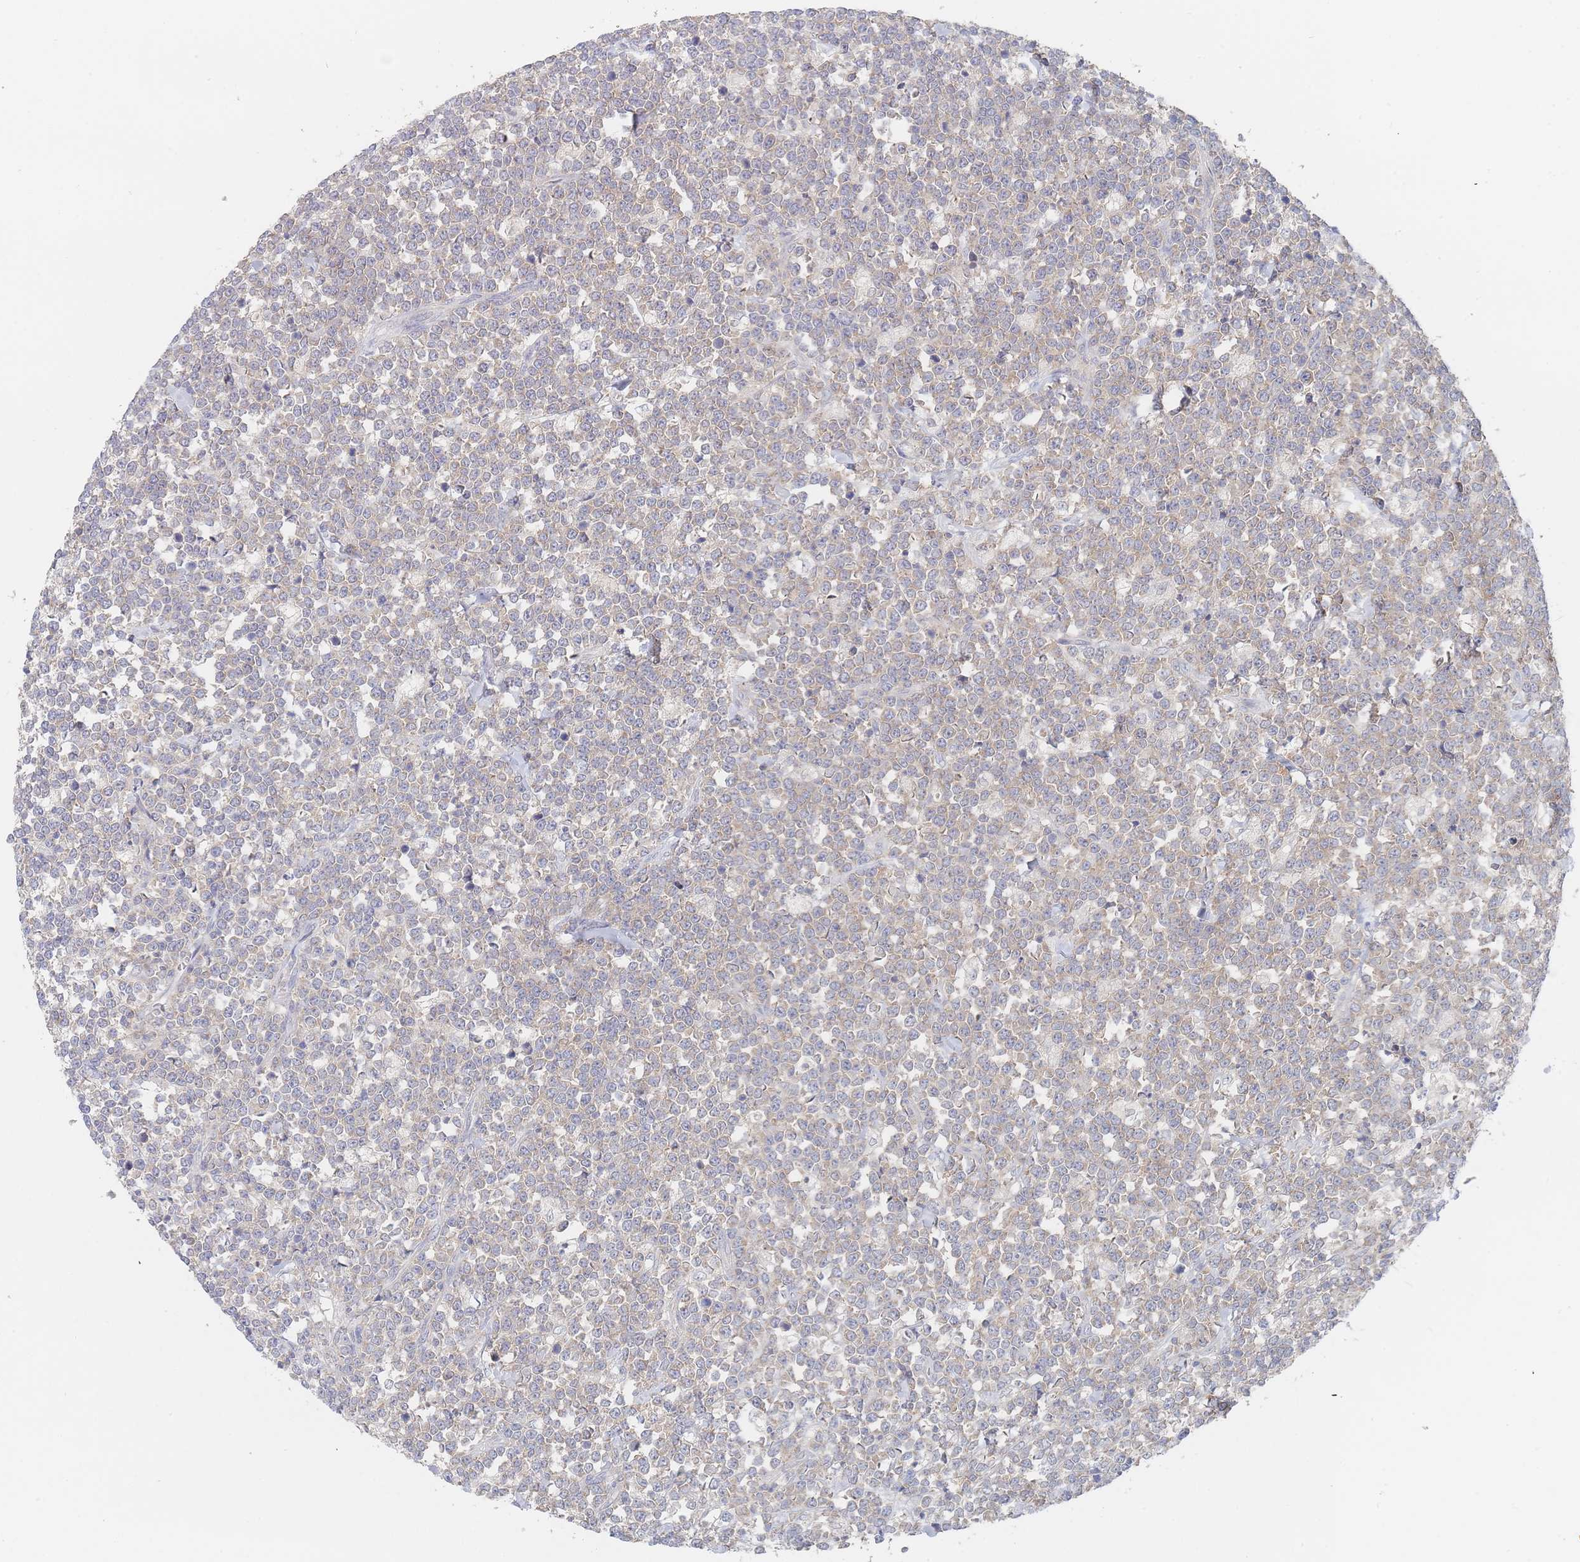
{"staining": {"intensity": "weak", "quantity": "<25%", "location": "cytoplasmic/membranous"}, "tissue": "lymphoma", "cell_type": "Tumor cells", "image_type": "cancer", "snomed": [{"axis": "morphology", "description": "Malignant lymphoma, non-Hodgkin's type, High grade"}, {"axis": "topography", "description": "Small intestine"}], "caption": "An IHC histopathology image of lymphoma is shown. There is no staining in tumor cells of lymphoma. The staining was performed using DAB to visualize the protein expression in brown, while the nuclei were stained in blue with hematoxylin (Magnification: 20x).", "gene": "PPP6C", "patient": {"sex": "male", "age": 8}}